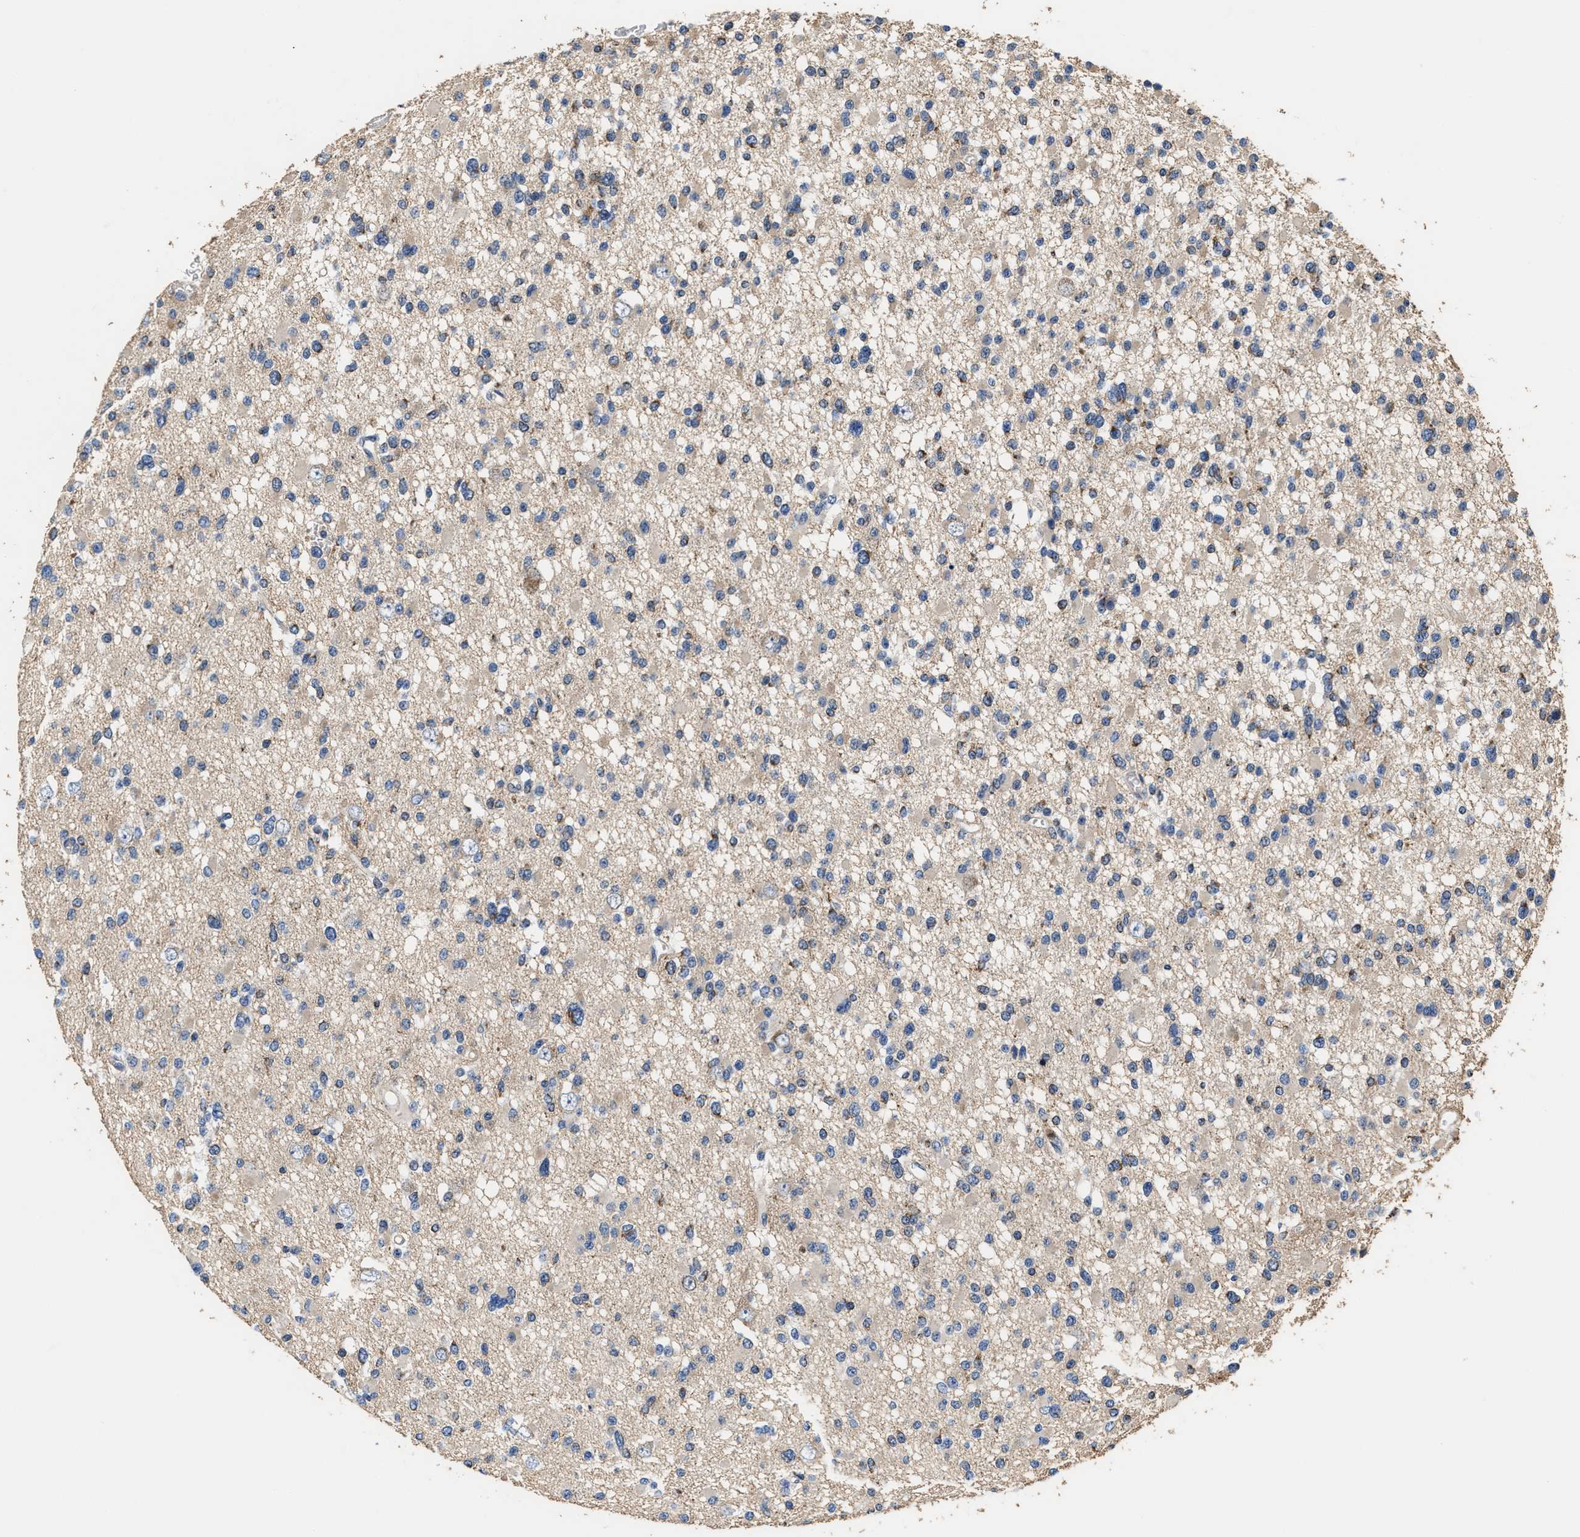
{"staining": {"intensity": "weak", "quantity": "<25%", "location": "cytoplasmic/membranous"}, "tissue": "glioma", "cell_type": "Tumor cells", "image_type": "cancer", "snomed": [{"axis": "morphology", "description": "Glioma, malignant, Low grade"}, {"axis": "topography", "description": "Brain"}], "caption": "This is an IHC micrograph of malignant glioma (low-grade). There is no staining in tumor cells.", "gene": "ACLY", "patient": {"sex": "female", "age": 22}}